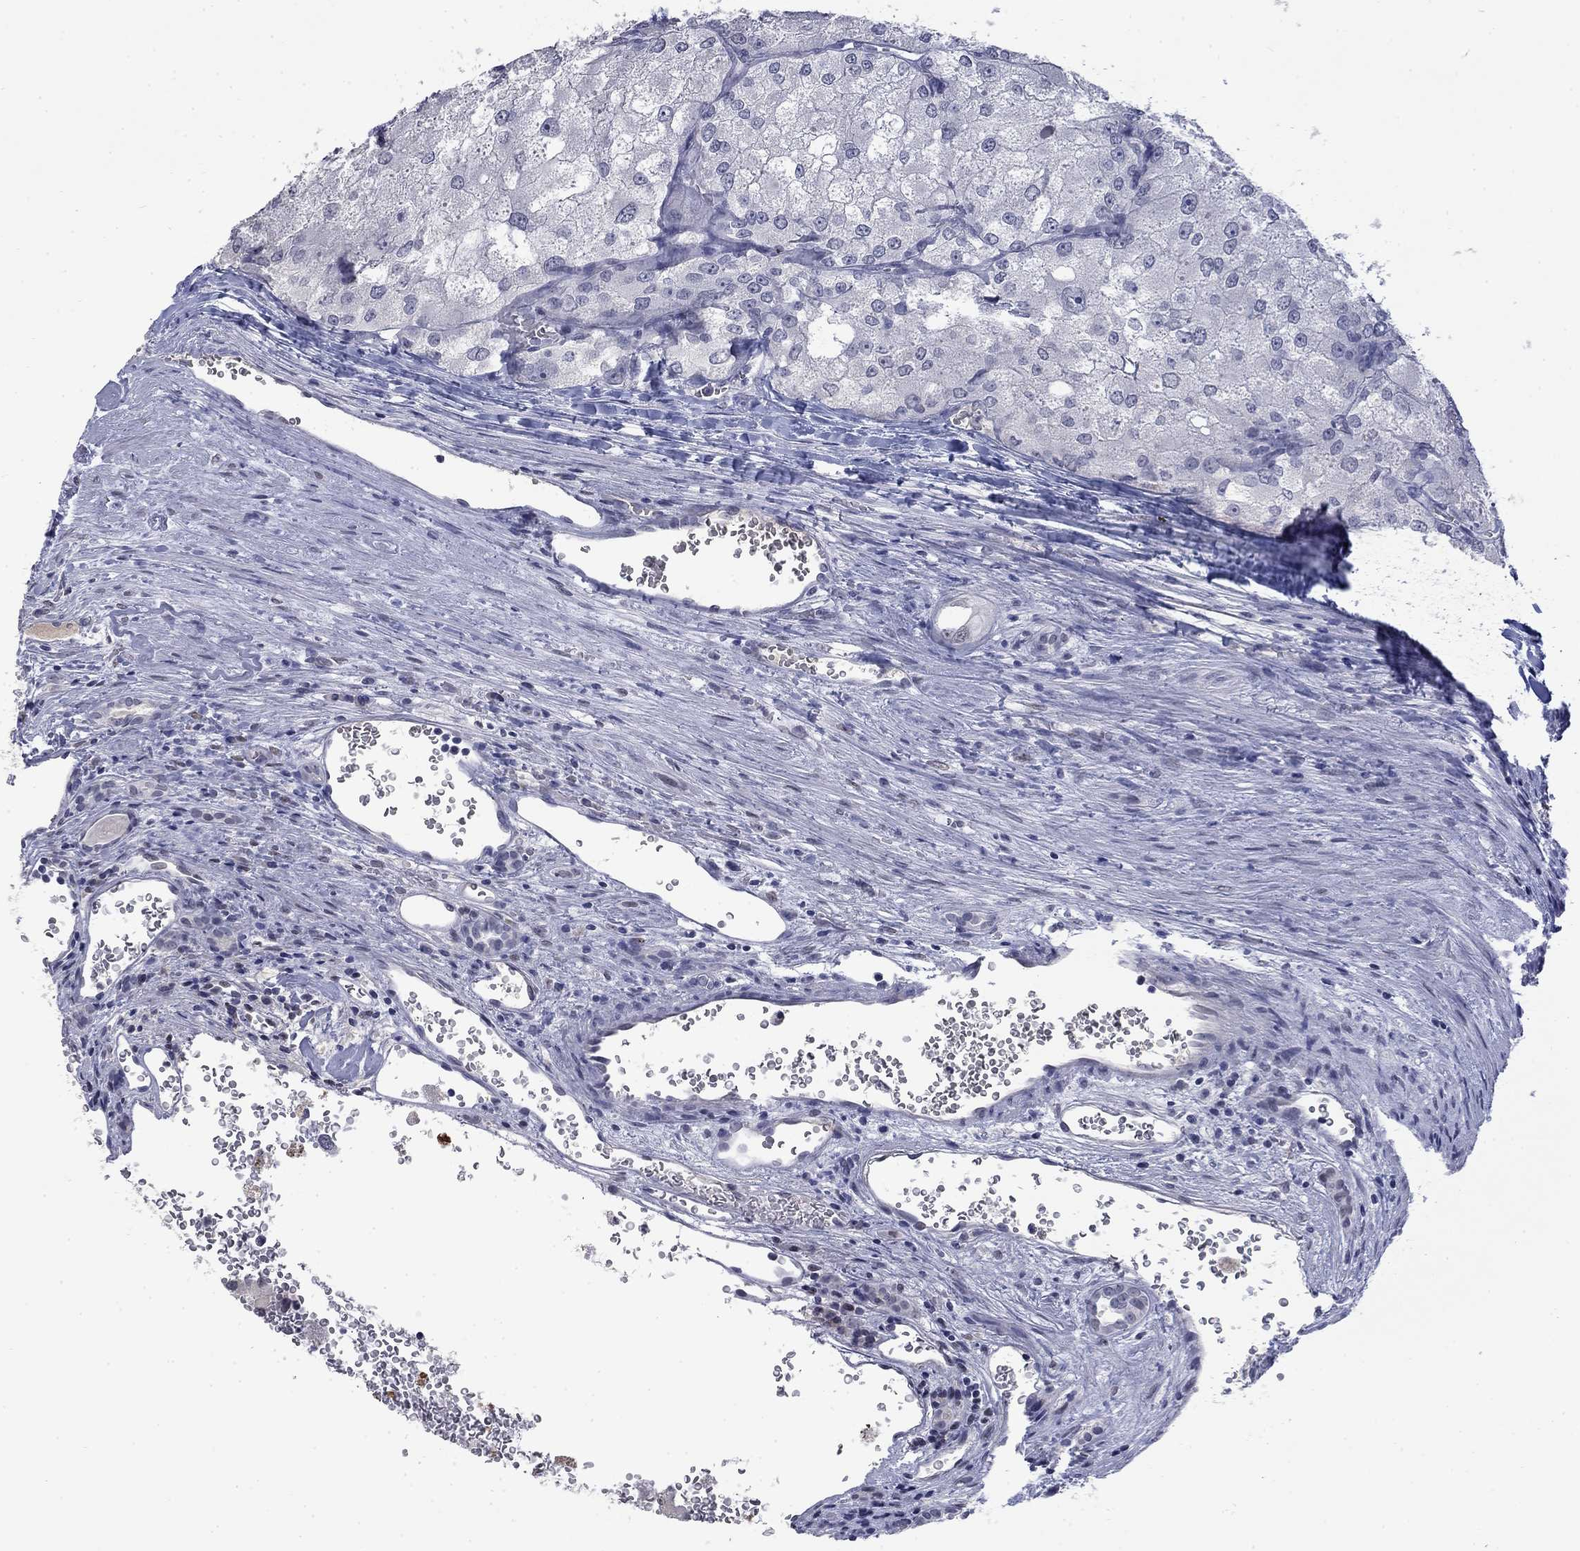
{"staining": {"intensity": "negative", "quantity": "none", "location": "none"}, "tissue": "renal cancer", "cell_type": "Tumor cells", "image_type": "cancer", "snomed": [{"axis": "morphology", "description": "Adenocarcinoma, NOS"}, {"axis": "topography", "description": "Kidney"}], "caption": "Tumor cells show no significant expression in adenocarcinoma (renal).", "gene": "SLC51A", "patient": {"sex": "female", "age": 70}}